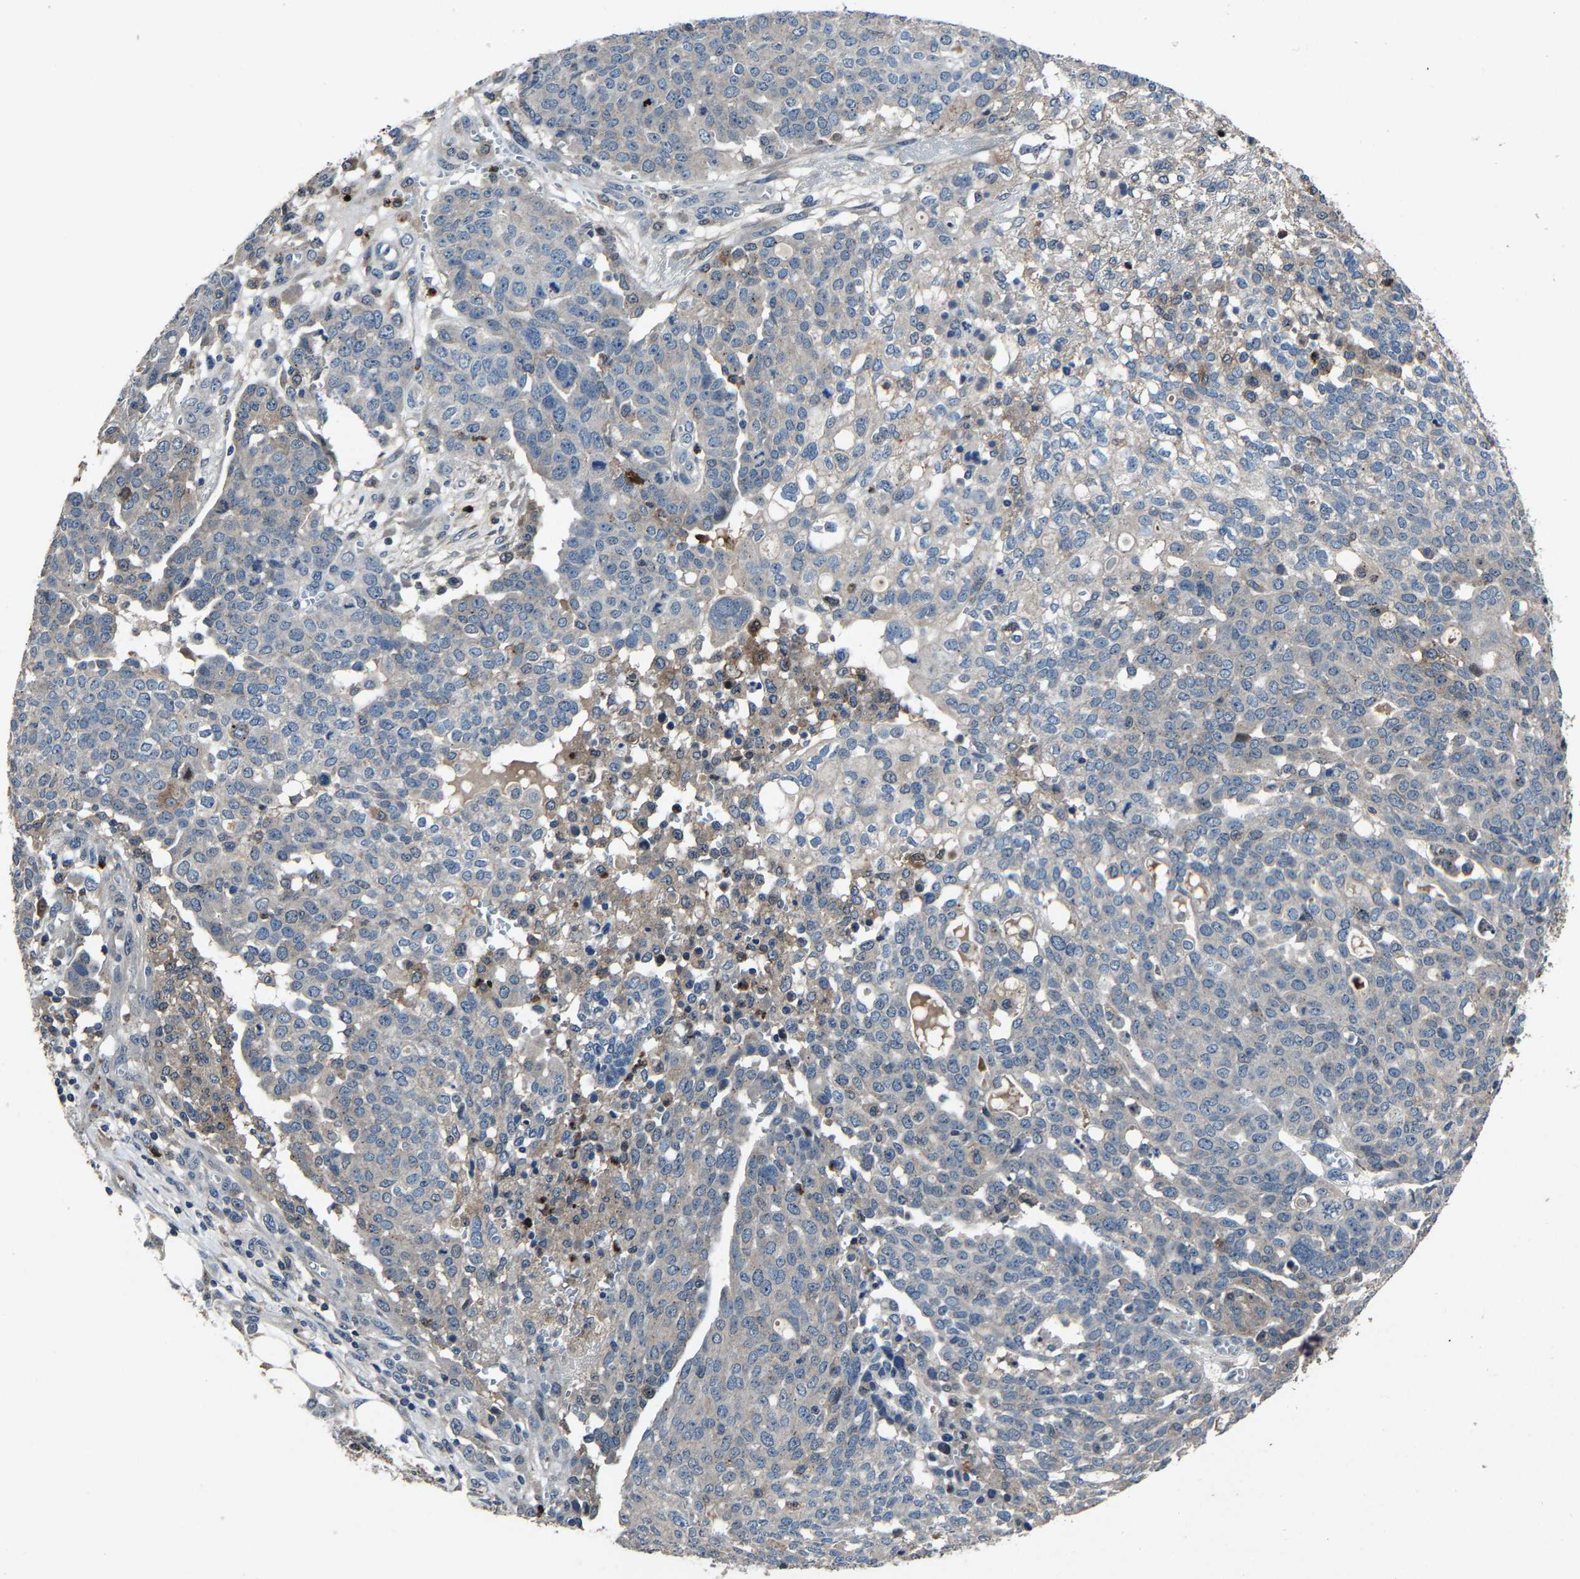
{"staining": {"intensity": "negative", "quantity": "none", "location": "none"}, "tissue": "ovarian cancer", "cell_type": "Tumor cells", "image_type": "cancer", "snomed": [{"axis": "morphology", "description": "Cystadenocarcinoma, serous, NOS"}, {"axis": "topography", "description": "Soft tissue"}, {"axis": "topography", "description": "Ovary"}], "caption": "Serous cystadenocarcinoma (ovarian) stained for a protein using IHC displays no positivity tumor cells.", "gene": "PCNX2", "patient": {"sex": "female", "age": 57}}